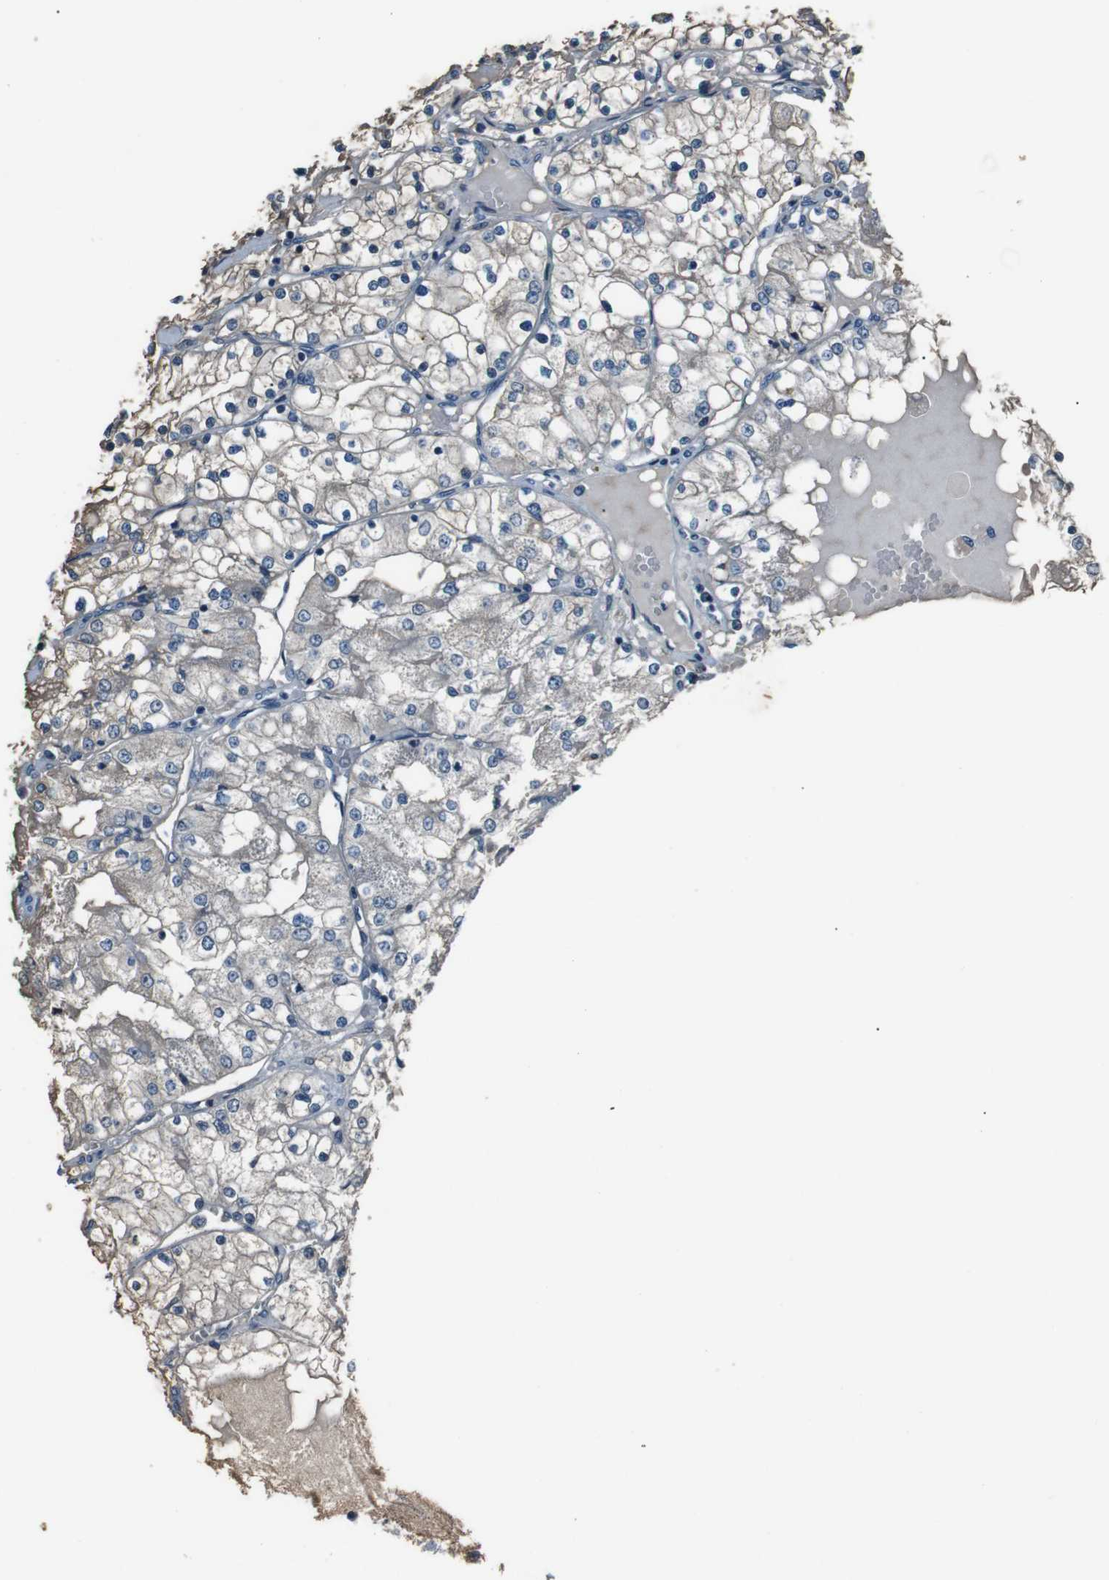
{"staining": {"intensity": "weak", "quantity": "25%-75%", "location": "cytoplasmic/membranous"}, "tissue": "renal cancer", "cell_type": "Tumor cells", "image_type": "cancer", "snomed": [{"axis": "morphology", "description": "Adenocarcinoma, NOS"}, {"axis": "topography", "description": "Kidney"}], "caption": "Weak cytoplasmic/membranous protein staining is seen in about 25%-75% of tumor cells in adenocarcinoma (renal). The protein is stained brown, and the nuclei are stained in blue (DAB (3,3'-diaminobenzidine) IHC with brightfield microscopy, high magnification).", "gene": "LEP", "patient": {"sex": "male", "age": 68}}